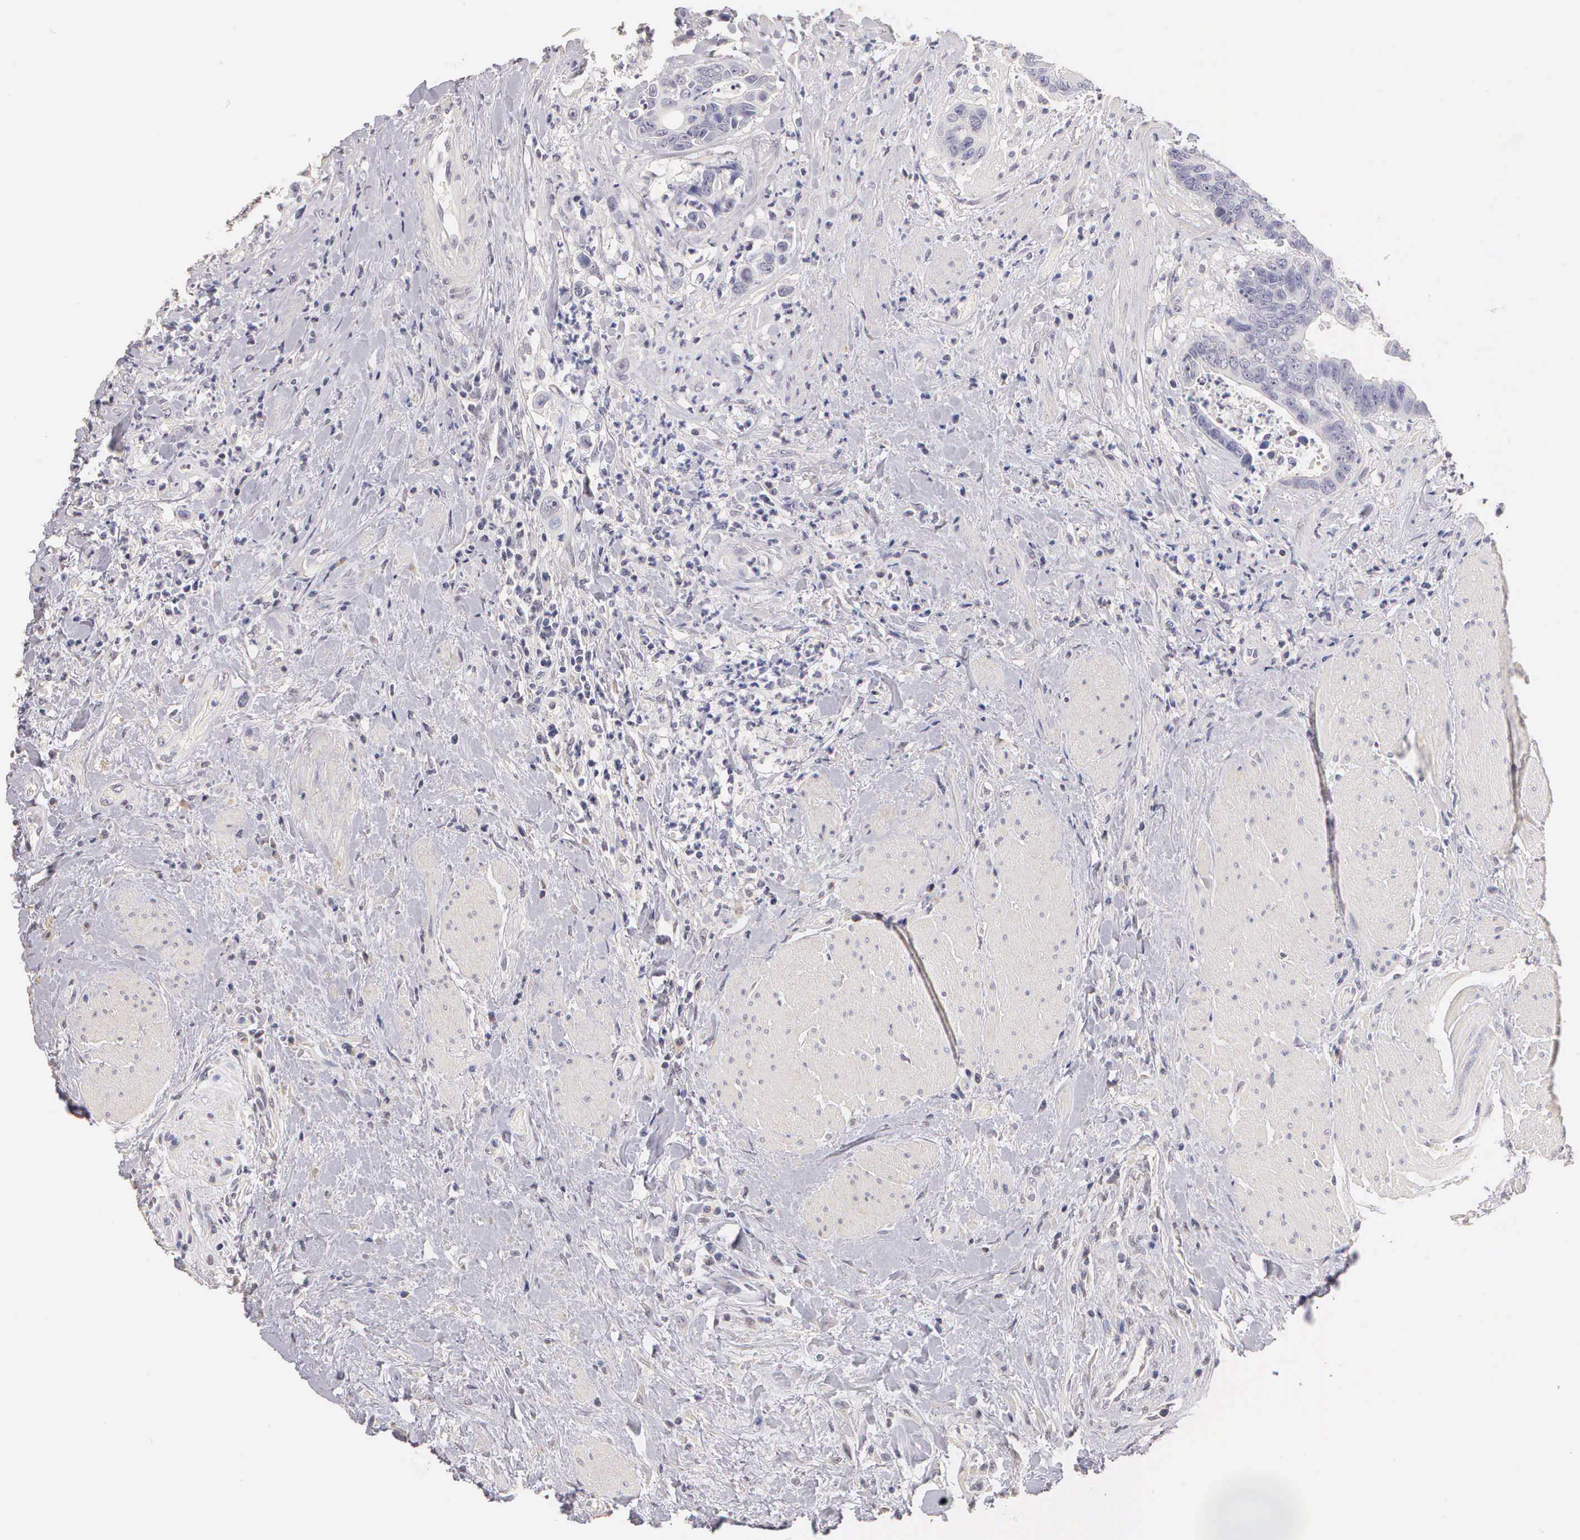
{"staining": {"intensity": "negative", "quantity": "none", "location": "none"}, "tissue": "colorectal cancer", "cell_type": "Tumor cells", "image_type": "cancer", "snomed": [{"axis": "morphology", "description": "Adenocarcinoma, NOS"}, {"axis": "topography", "description": "Rectum"}], "caption": "Immunohistochemistry (IHC) of human adenocarcinoma (colorectal) demonstrates no expression in tumor cells.", "gene": "ESR1", "patient": {"sex": "female", "age": 65}}